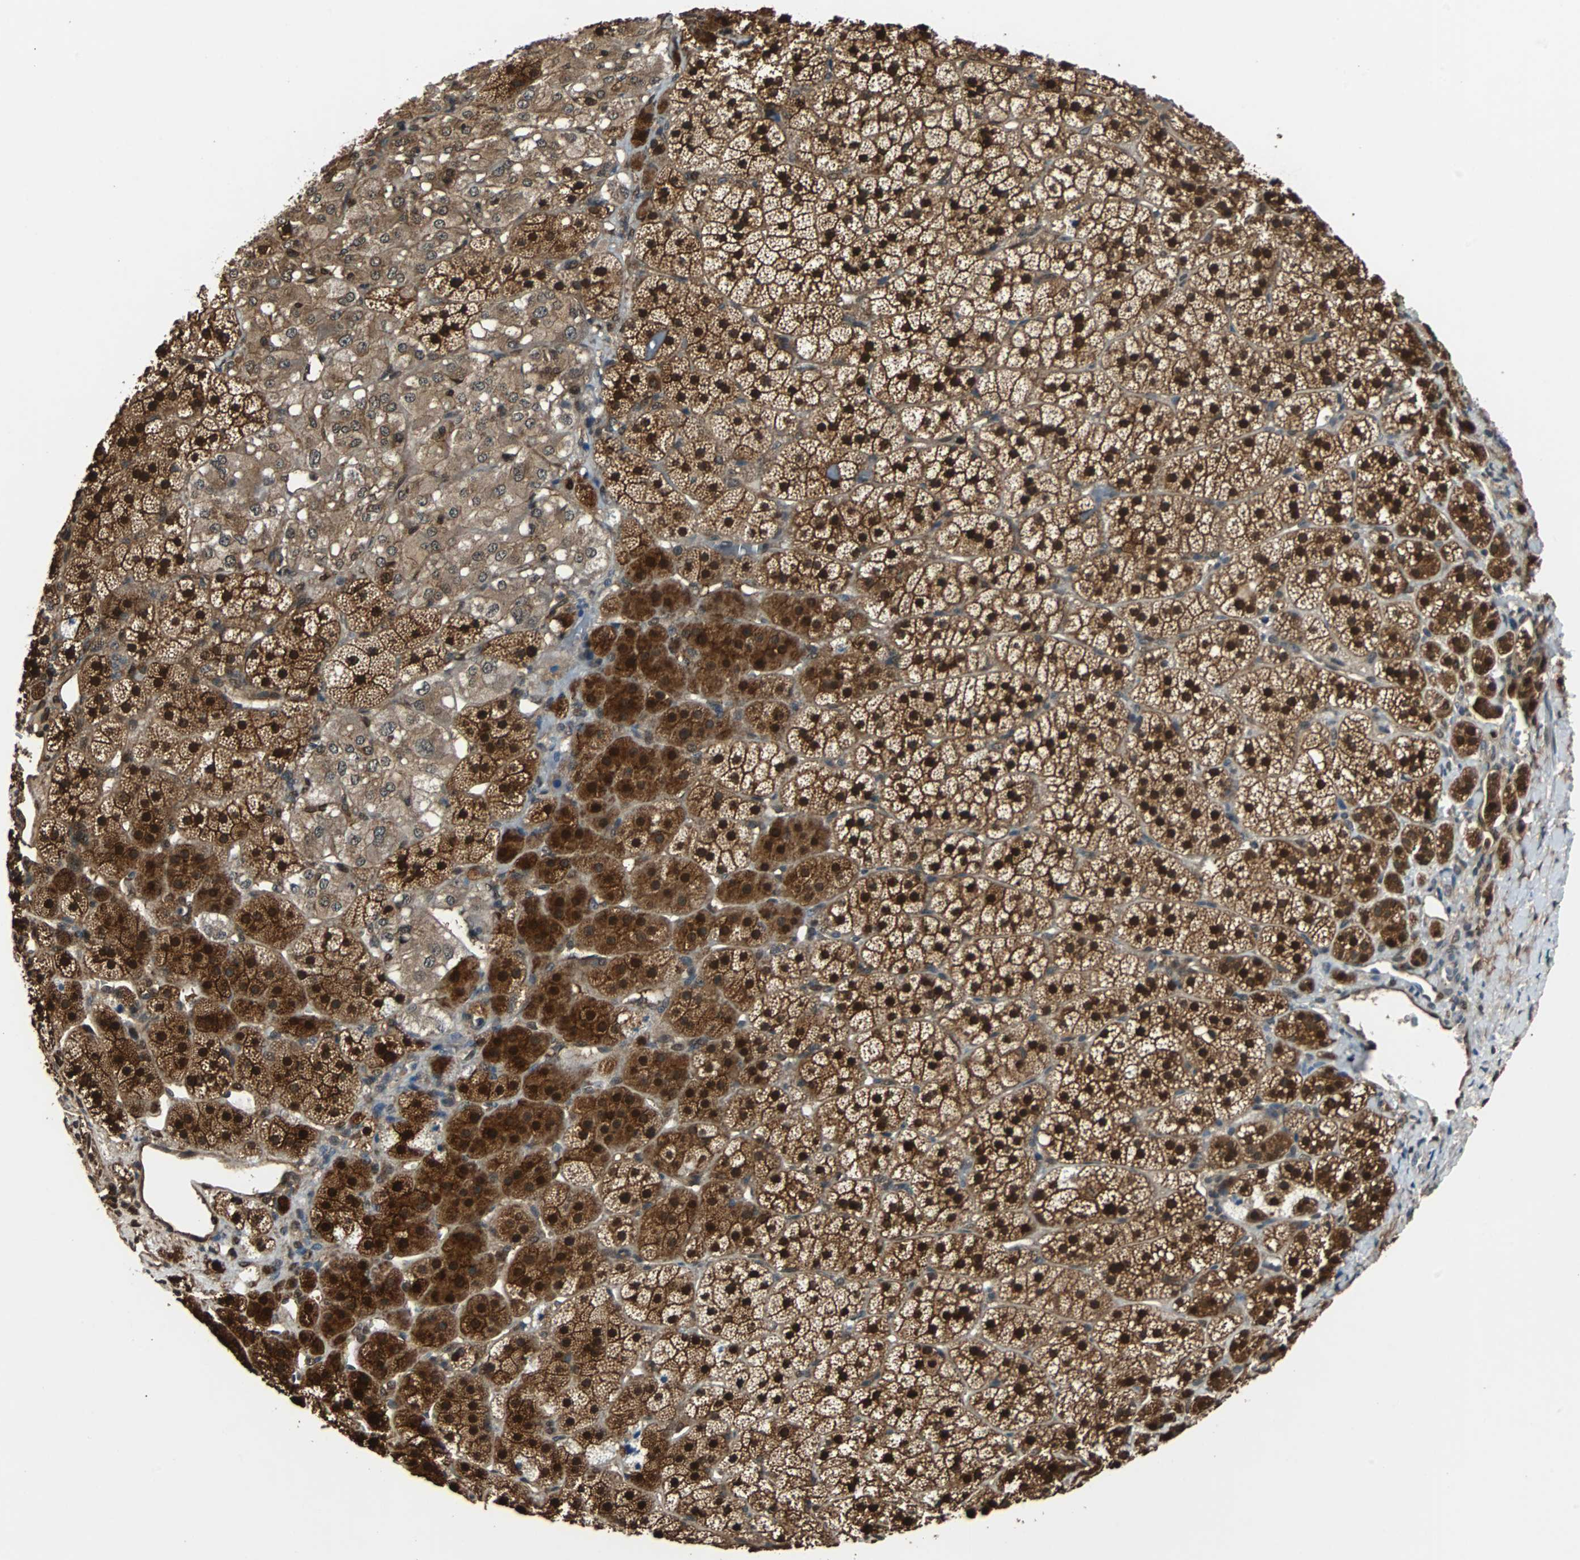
{"staining": {"intensity": "strong", "quantity": ">75%", "location": "cytoplasmic/membranous,nuclear"}, "tissue": "adrenal gland", "cell_type": "Glandular cells", "image_type": "normal", "snomed": [{"axis": "morphology", "description": "Normal tissue, NOS"}, {"axis": "topography", "description": "Adrenal gland"}], "caption": "Strong cytoplasmic/membranous,nuclear positivity for a protein is seen in approximately >75% of glandular cells of normal adrenal gland using immunohistochemistry.", "gene": "PRDX6", "patient": {"sex": "female", "age": 44}}